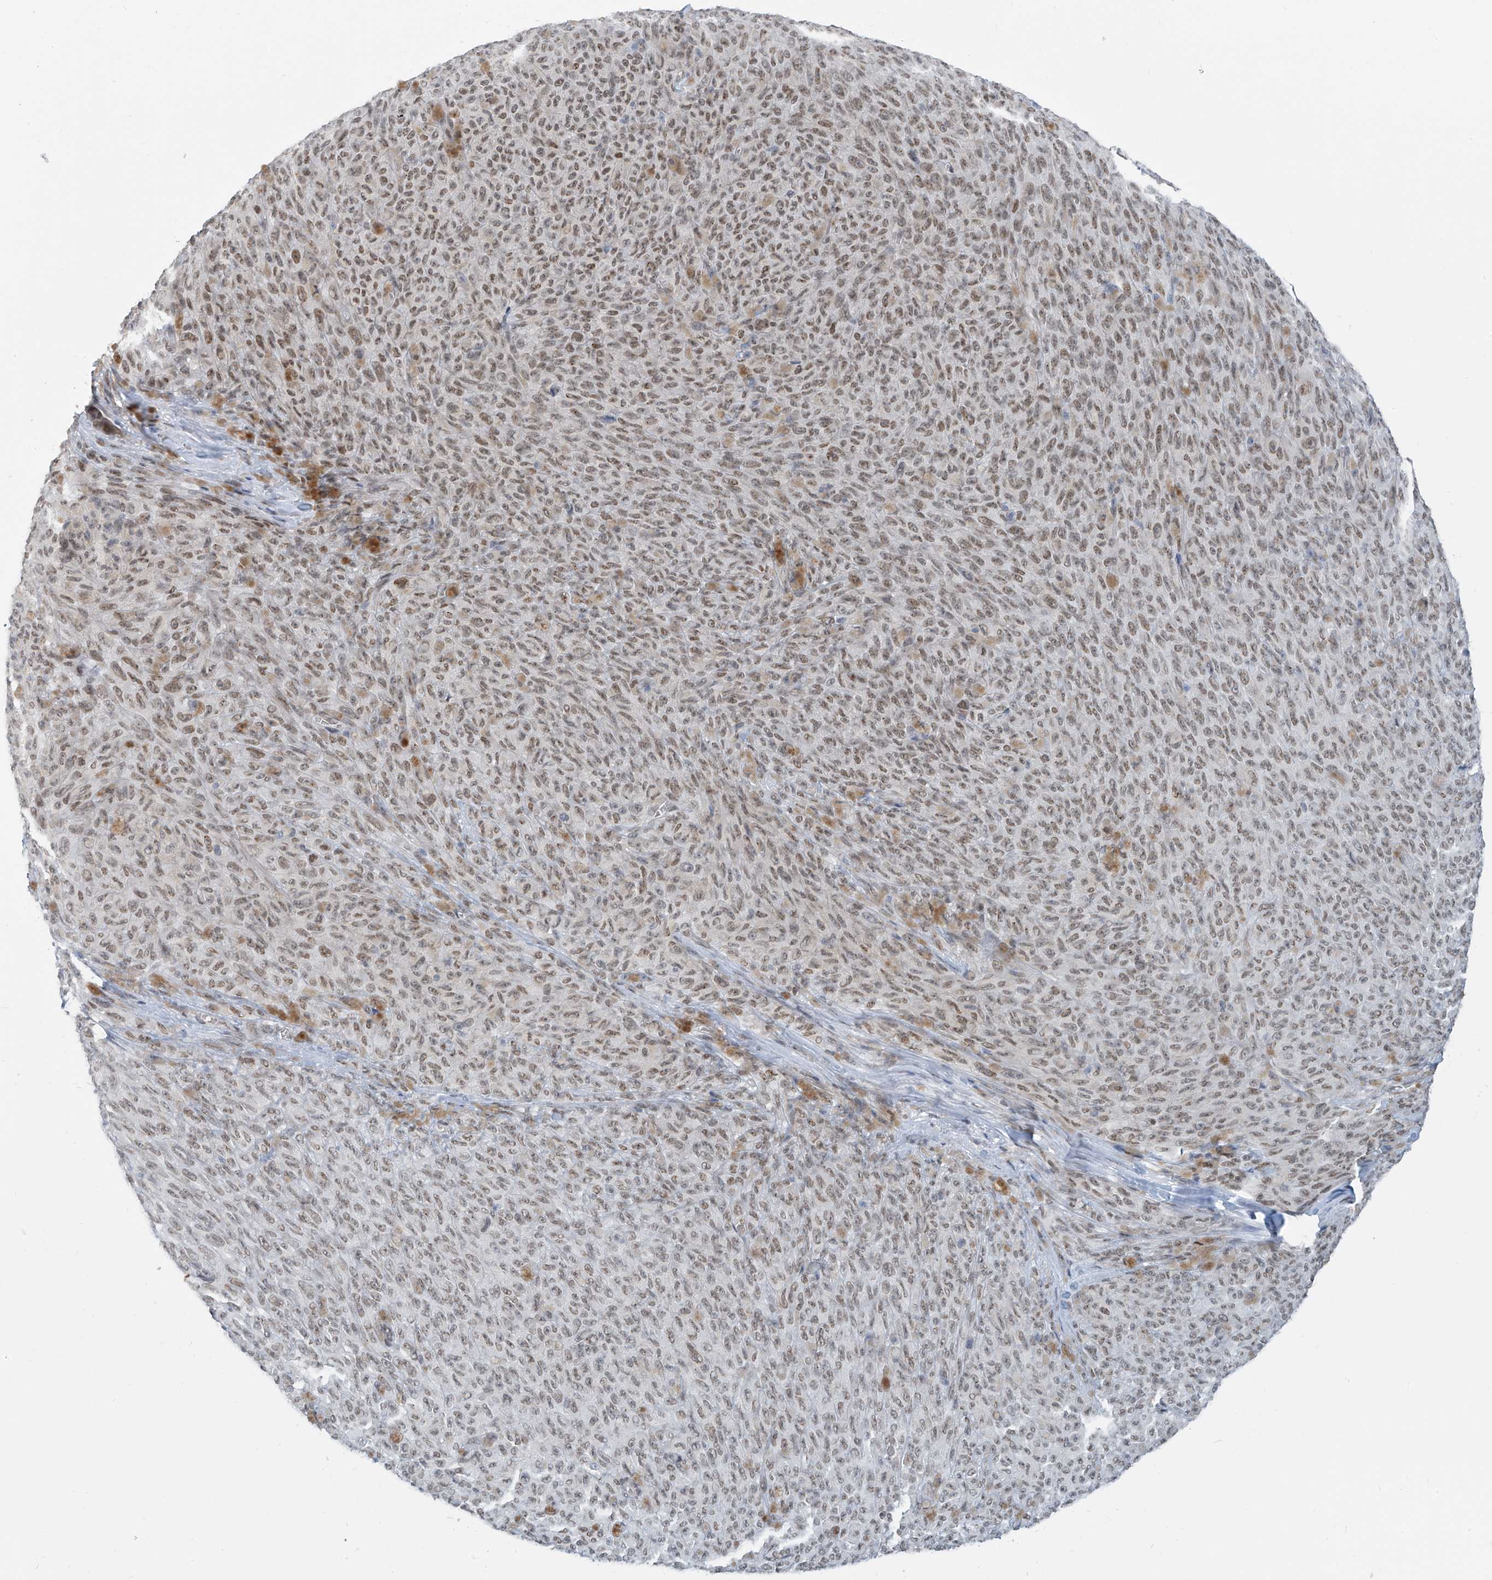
{"staining": {"intensity": "moderate", "quantity": ">75%", "location": "nuclear"}, "tissue": "melanoma", "cell_type": "Tumor cells", "image_type": "cancer", "snomed": [{"axis": "morphology", "description": "Malignant melanoma, NOS"}, {"axis": "topography", "description": "Skin"}], "caption": "This is a micrograph of IHC staining of melanoma, which shows moderate expression in the nuclear of tumor cells.", "gene": "MCM9", "patient": {"sex": "female", "age": 82}}